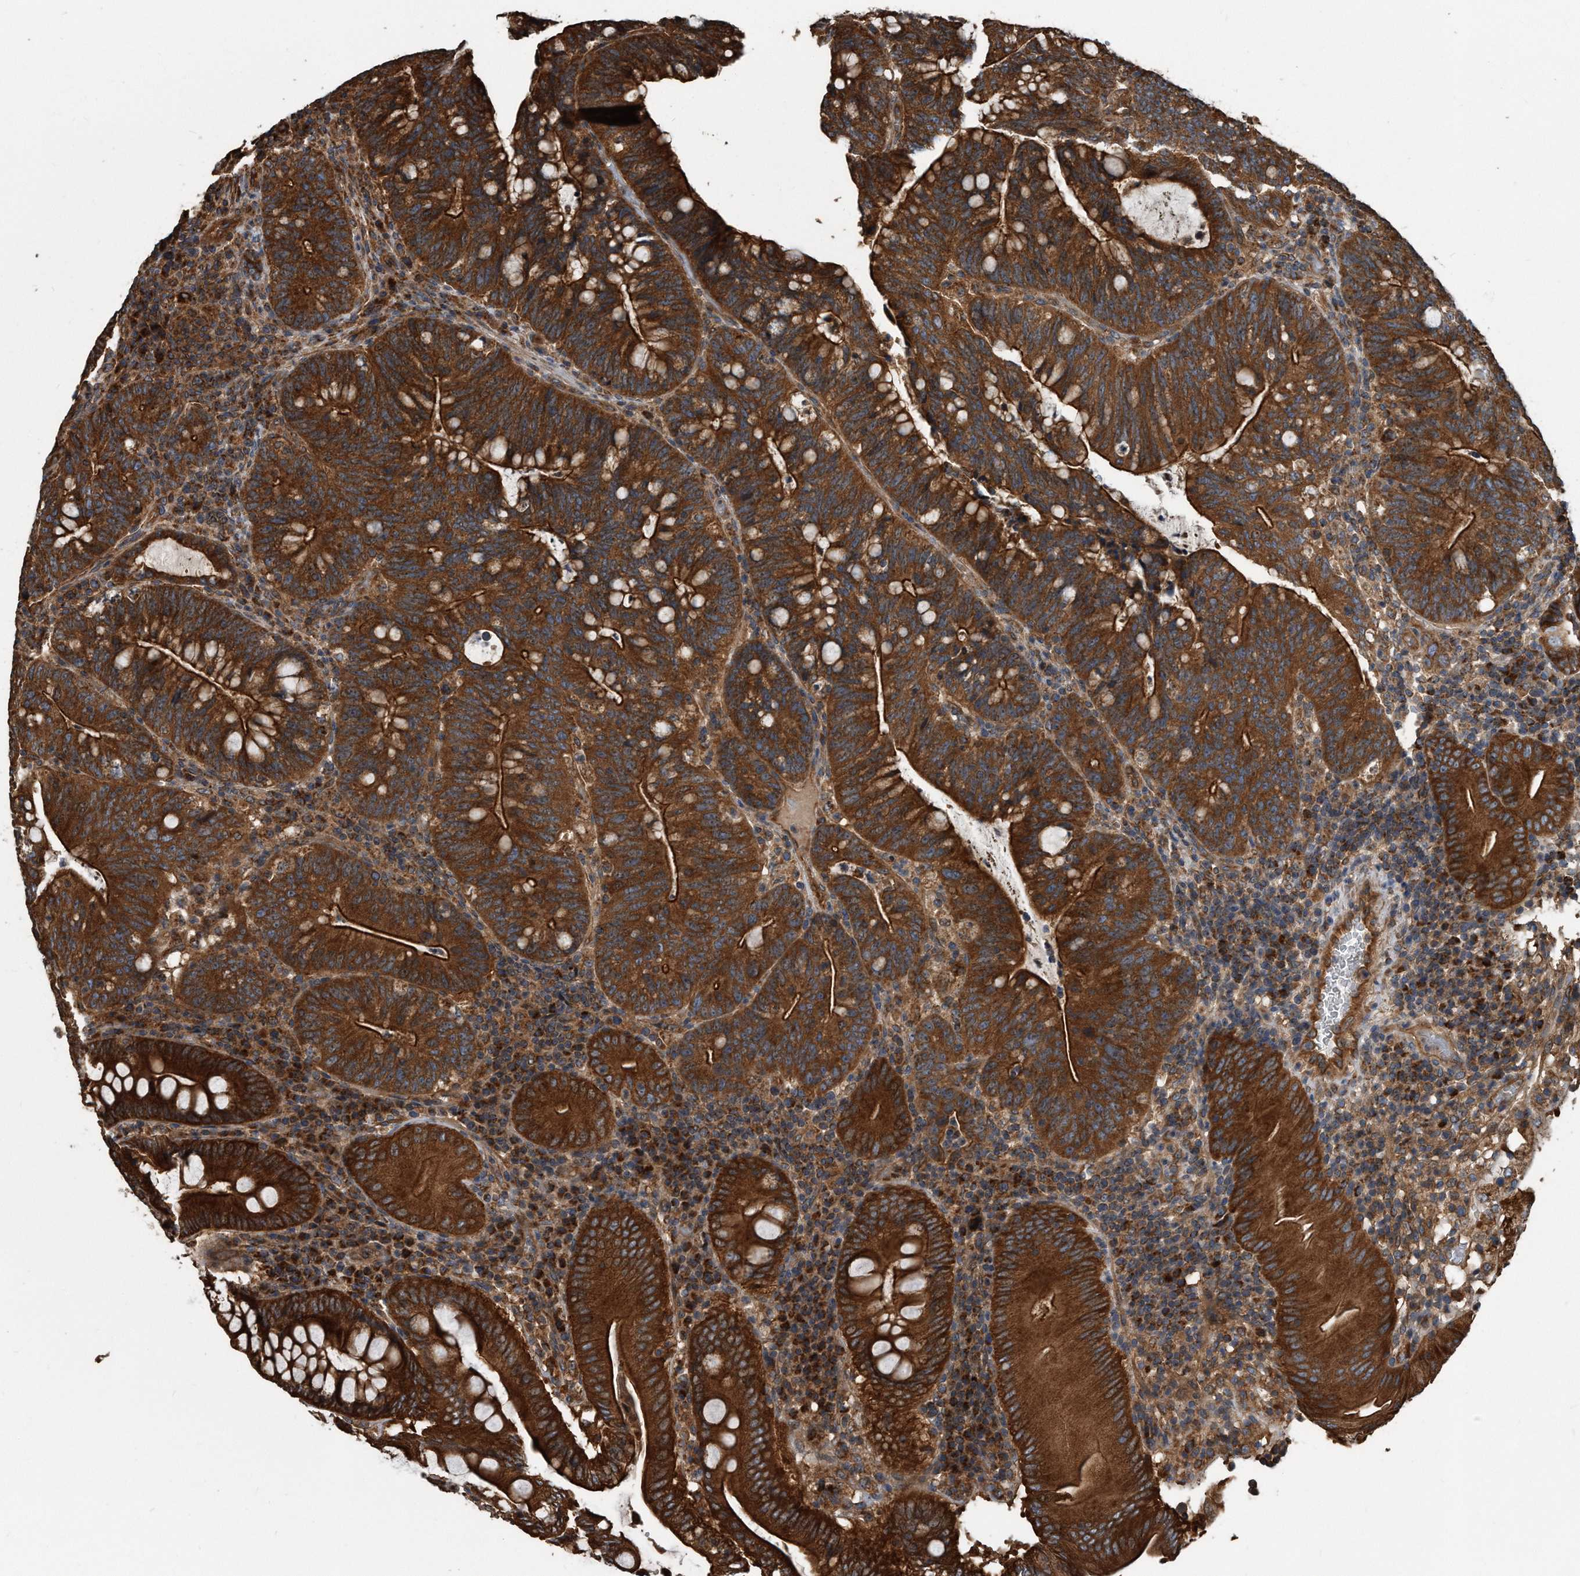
{"staining": {"intensity": "strong", "quantity": ">75%", "location": "cytoplasmic/membranous"}, "tissue": "colorectal cancer", "cell_type": "Tumor cells", "image_type": "cancer", "snomed": [{"axis": "morphology", "description": "Adenocarcinoma, NOS"}, {"axis": "topography", "description": "Colon"}], "caption": "Colorectal cancer tissue reveals strong cytoplasmic/membranous positivity in approximately >75% of tumor cells", "gene": "FAM136A", "patient": {"sex": "female", "age": 66}}